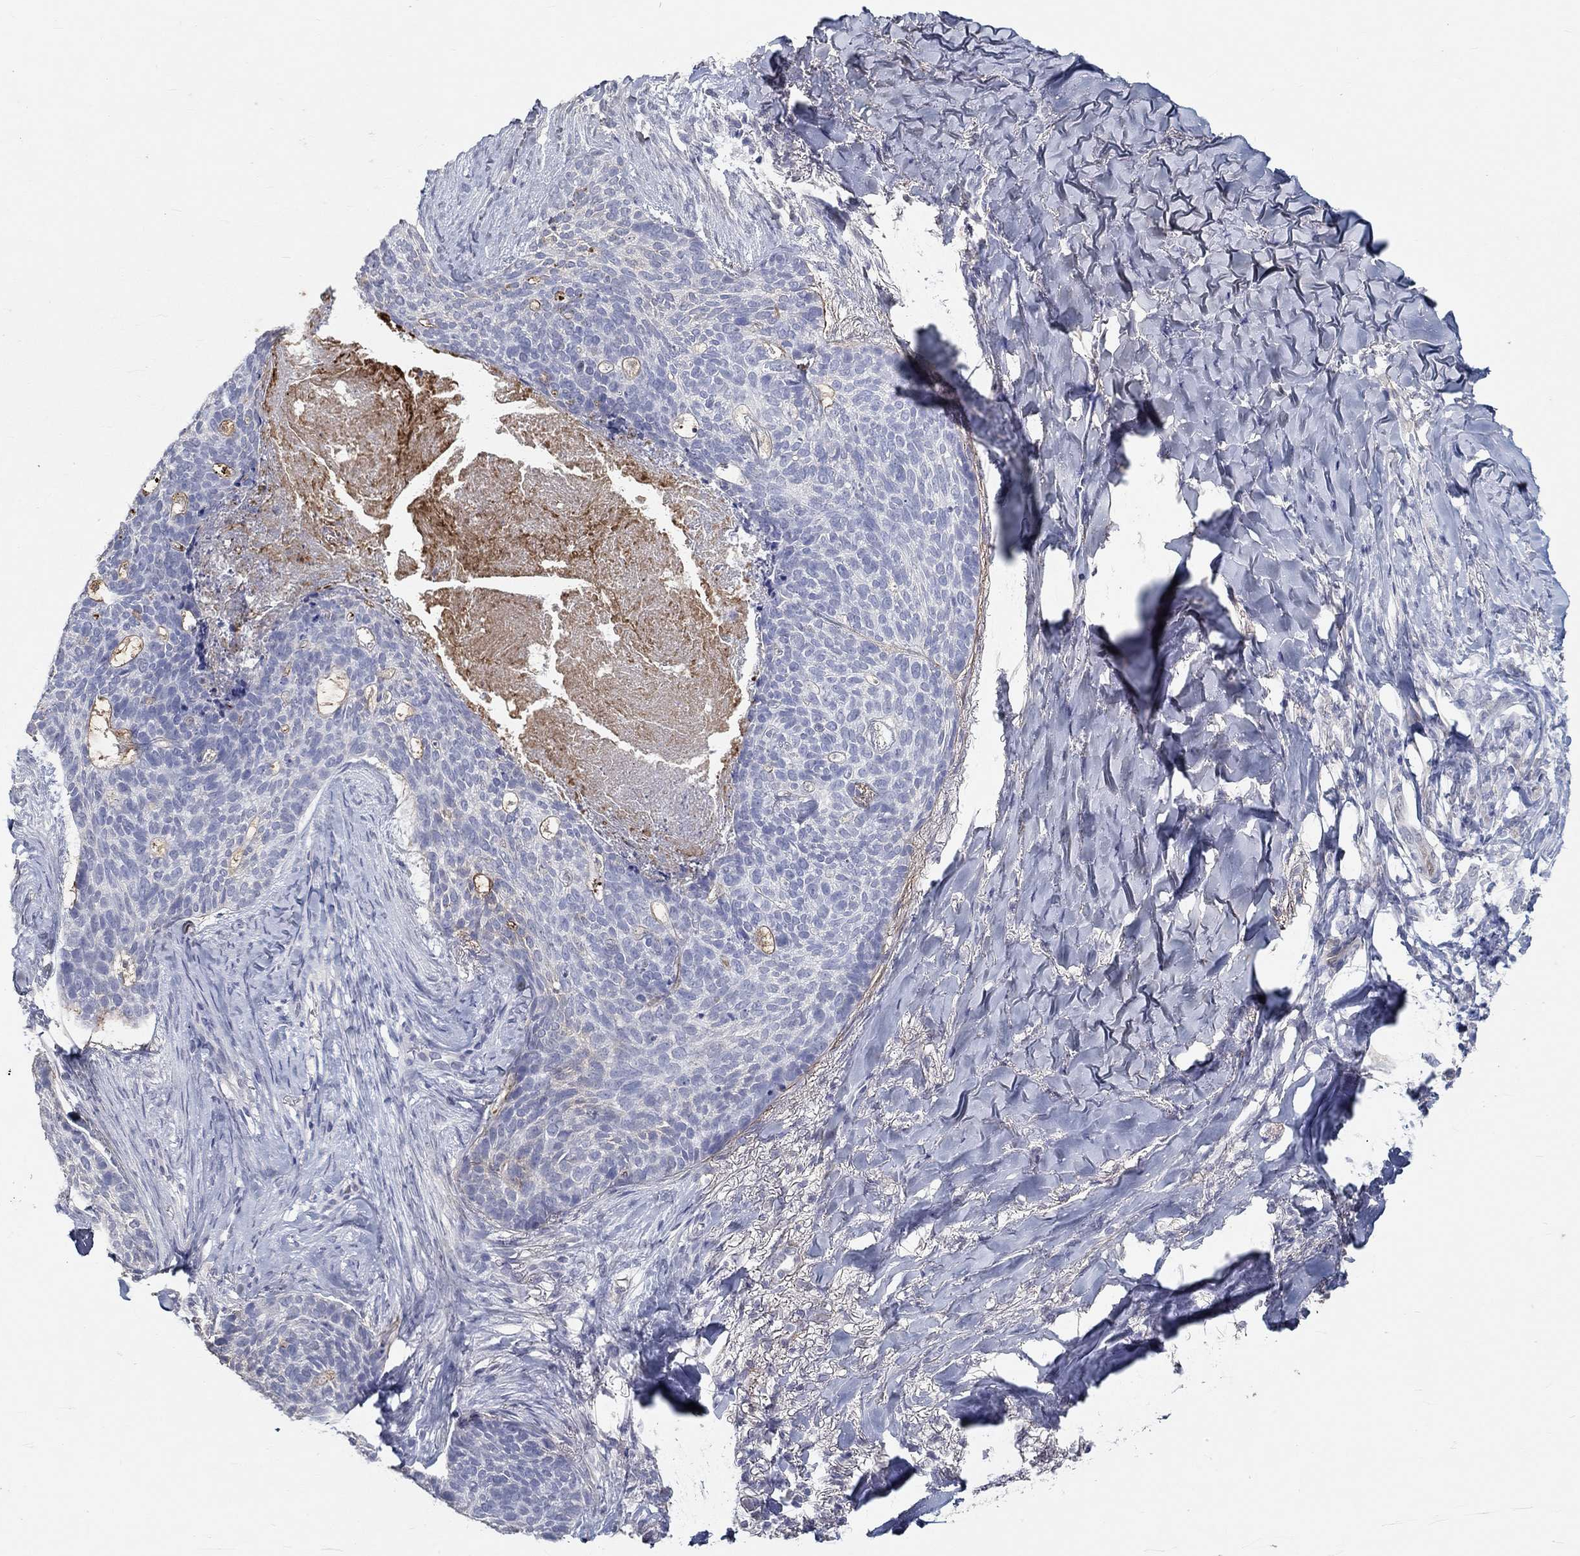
{"staining": {"intensity": "weak", "quantity": "<25%", "location": "cytoplasmic/membranous"}, "tissue": "skin cancer", "cell_type": "Tumor cells", "image_type": "cancer", "snomed": [{"axis": "morphology", "description": "Basal cell carcinoma"}, {"axis": "topography", "description": "Skin"}], "caption": "High power microscopy histopathology image of an immunohistochemistry photomicrograph of skin cancer, revealing no significant staining in tumor cells.", "gene": "FGF2", "patient": {"sex": "female", "age": 69}}